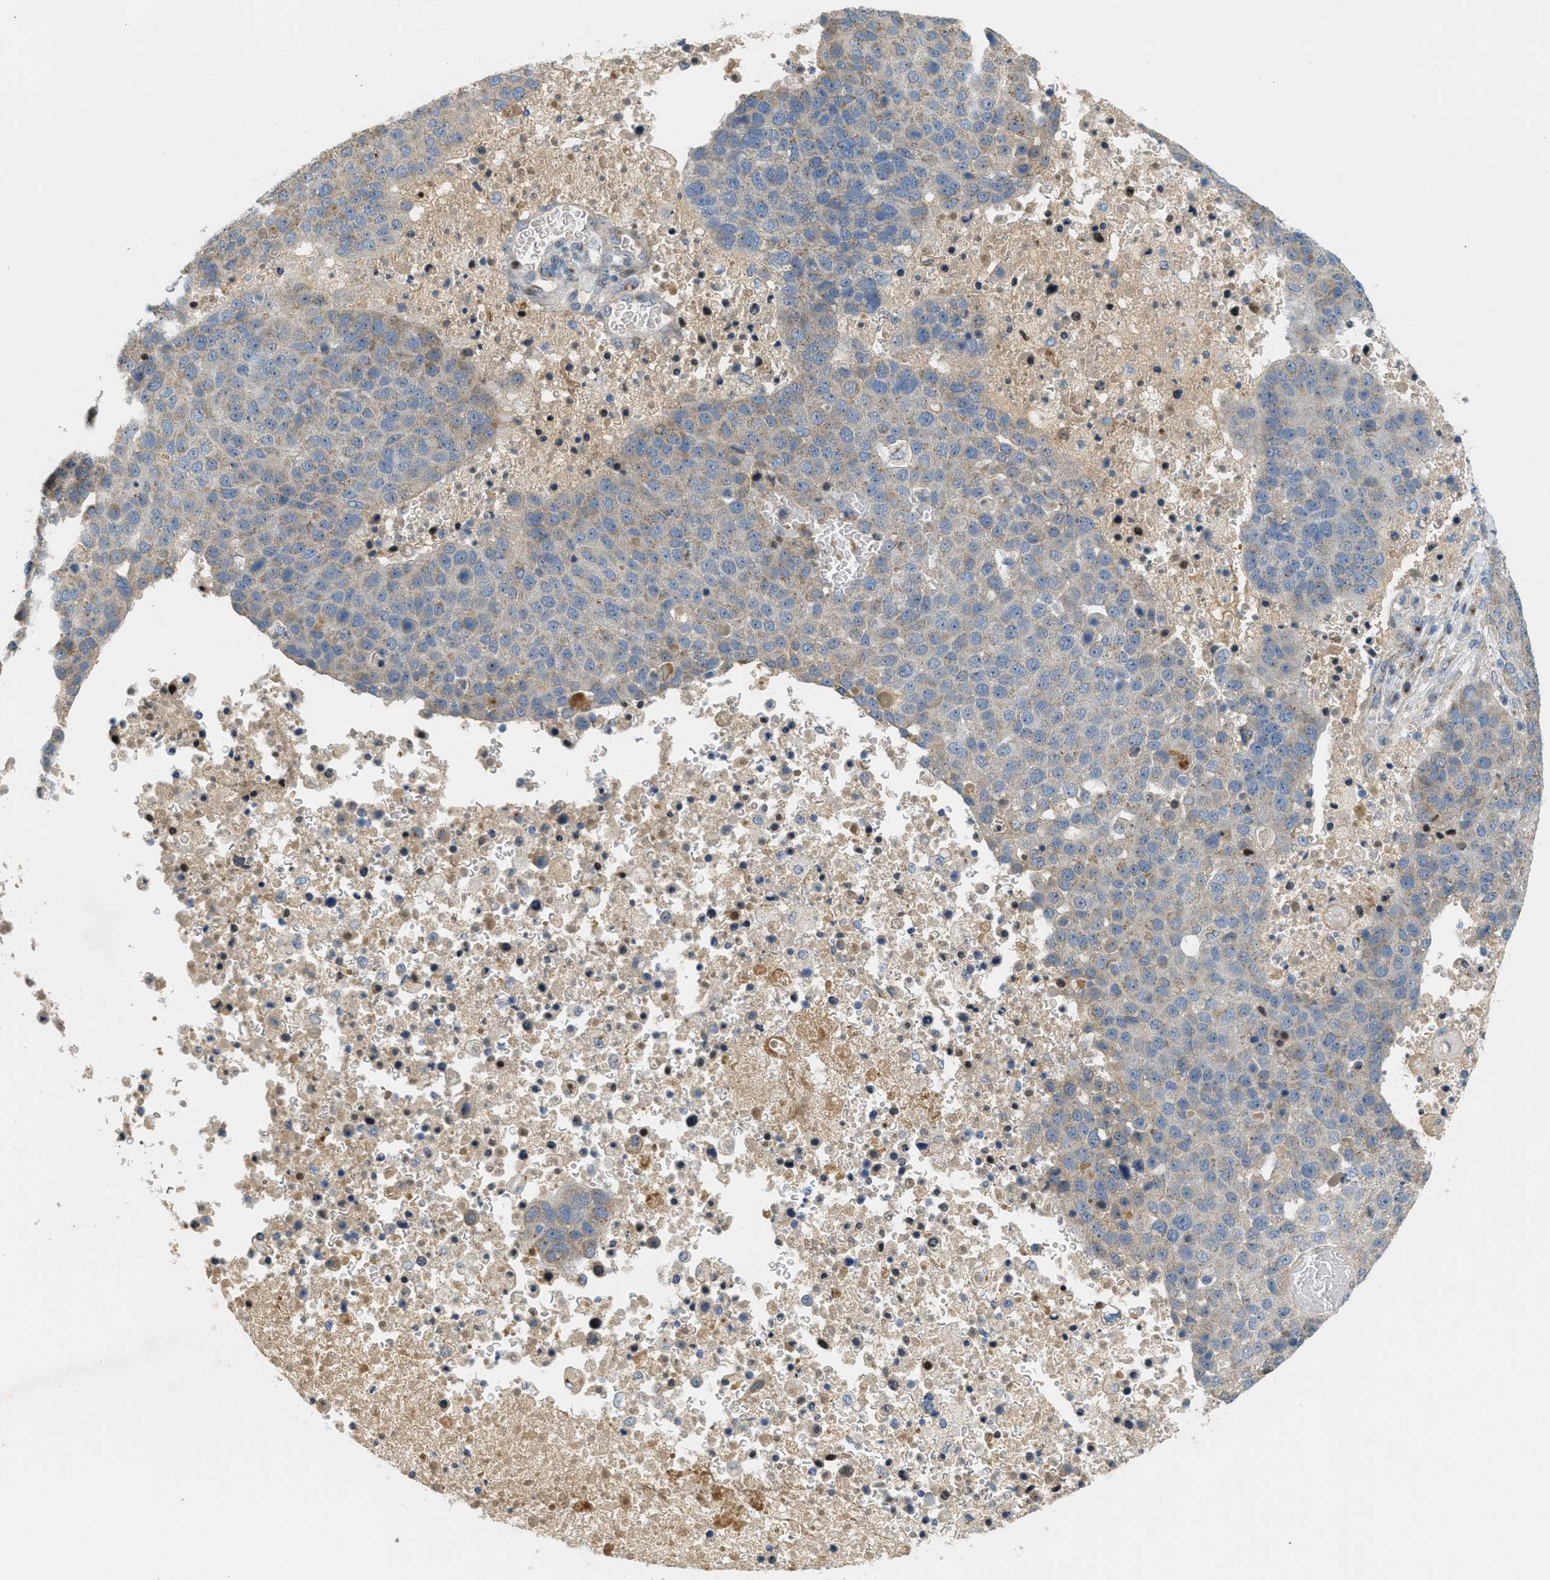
{"staining": {"intensity": "weak", "quantity": "25%-75%", "location": "cytoplasmic/membranous"}, "tissue": "pancreatic cancer", "cell_type": "Tumor cells", "image_type": "cancer", "snomed": [{"axis": "morphology", "description": "Adenocarcinoma, NOS"}, {"axis": "topography", "description": "Pancreas"}], "caption": "Protein analysis of pancreatic adenocarcinoma tissue displays weak cytoplasmic/membranous expression in approximately 25%-75% of tumor cells.", "gene": "ZFPL1", "patient": {"sex": "female", "age": 61}}